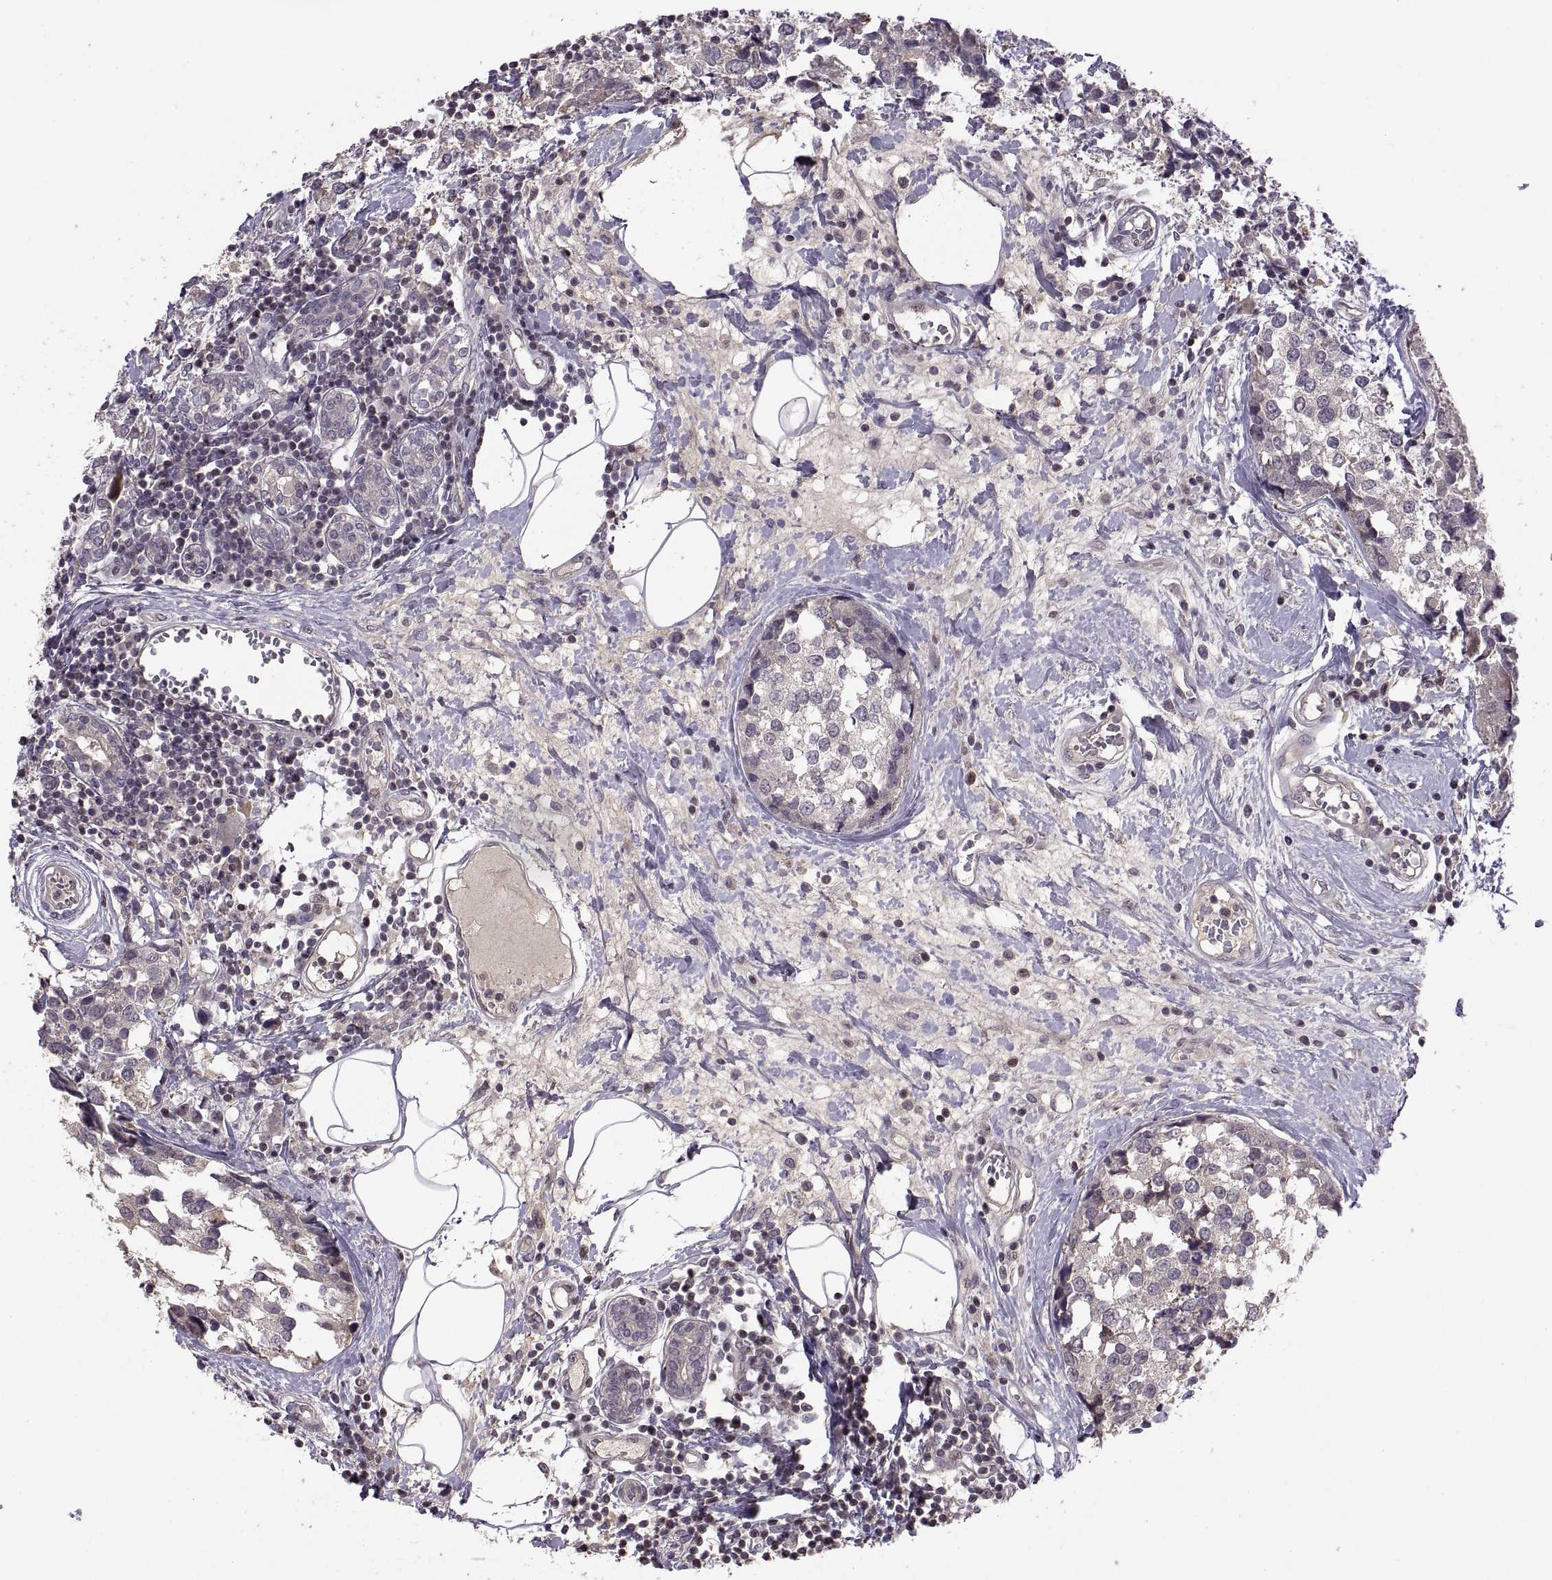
{"staining": {"intensity": "negative", "quantity": "none", "location": "none"}, "tissue": "breast cancer", "cell_type": "Tumor cells", "image_type": "cancer", "snomed": [{"axis": "morphology", "description": "Lobular carcinoma"}, {"axis": "topography", "description": "Breast"}], "caption": "Immunohistochemistry (IHC) of breast cancer (lobular carcinoma) shows no staining in tumor cells. (Immunohistochemistry (IHC), brightfield microscopy, high magnification).", "gene": "NMNAT2", "patient": {"sex": "female", "age": 59}}